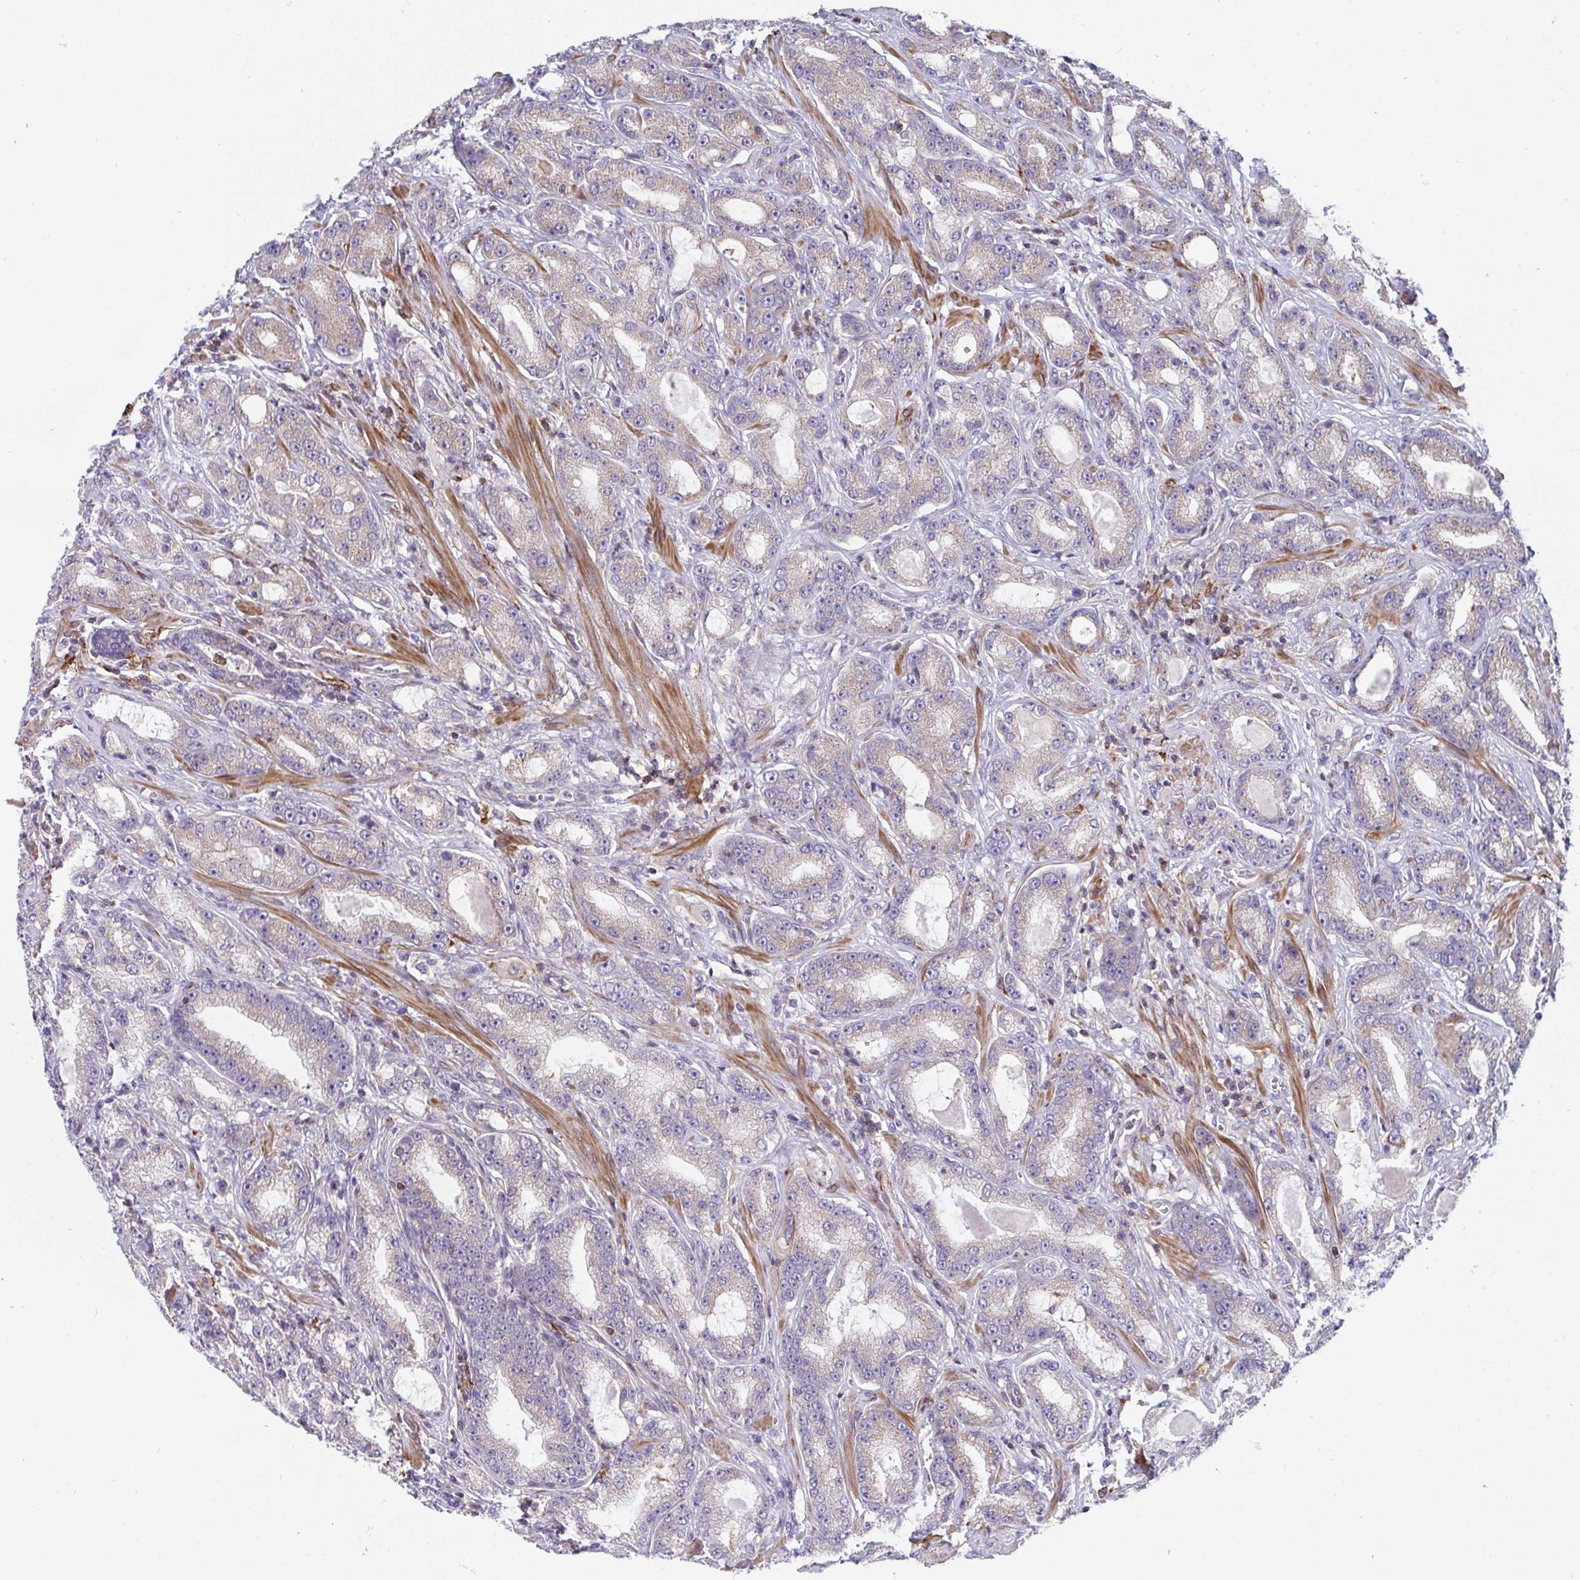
{"staining": {"intensity": "moderate", "quantity": "25%-75%", "location": "cytoplasmic/membranous"}, "tissue": "prostate cancer", "cell_type": "Tumor cells", "image_type": "cancer", "snomed": [{"axis": "morphology", "description": "Adenocarcinoma, High grade"}, {"axis": "topography", "description": "Prostate"}], "caption": "Immunohistochemistry (IHC) micrograph of neoplastic tissue: human prostate high-grade adenocarcinoma stained using immunohistochemistry (IHC) reveals medium levels of moderate protein expression localized specifically in the cytoplasmic/membranous of tumor cells, appearing as a cytoplasmic/membranous brown color.", "gene": "FRMD3", "patient": {"sex": "male", "age": 65}}